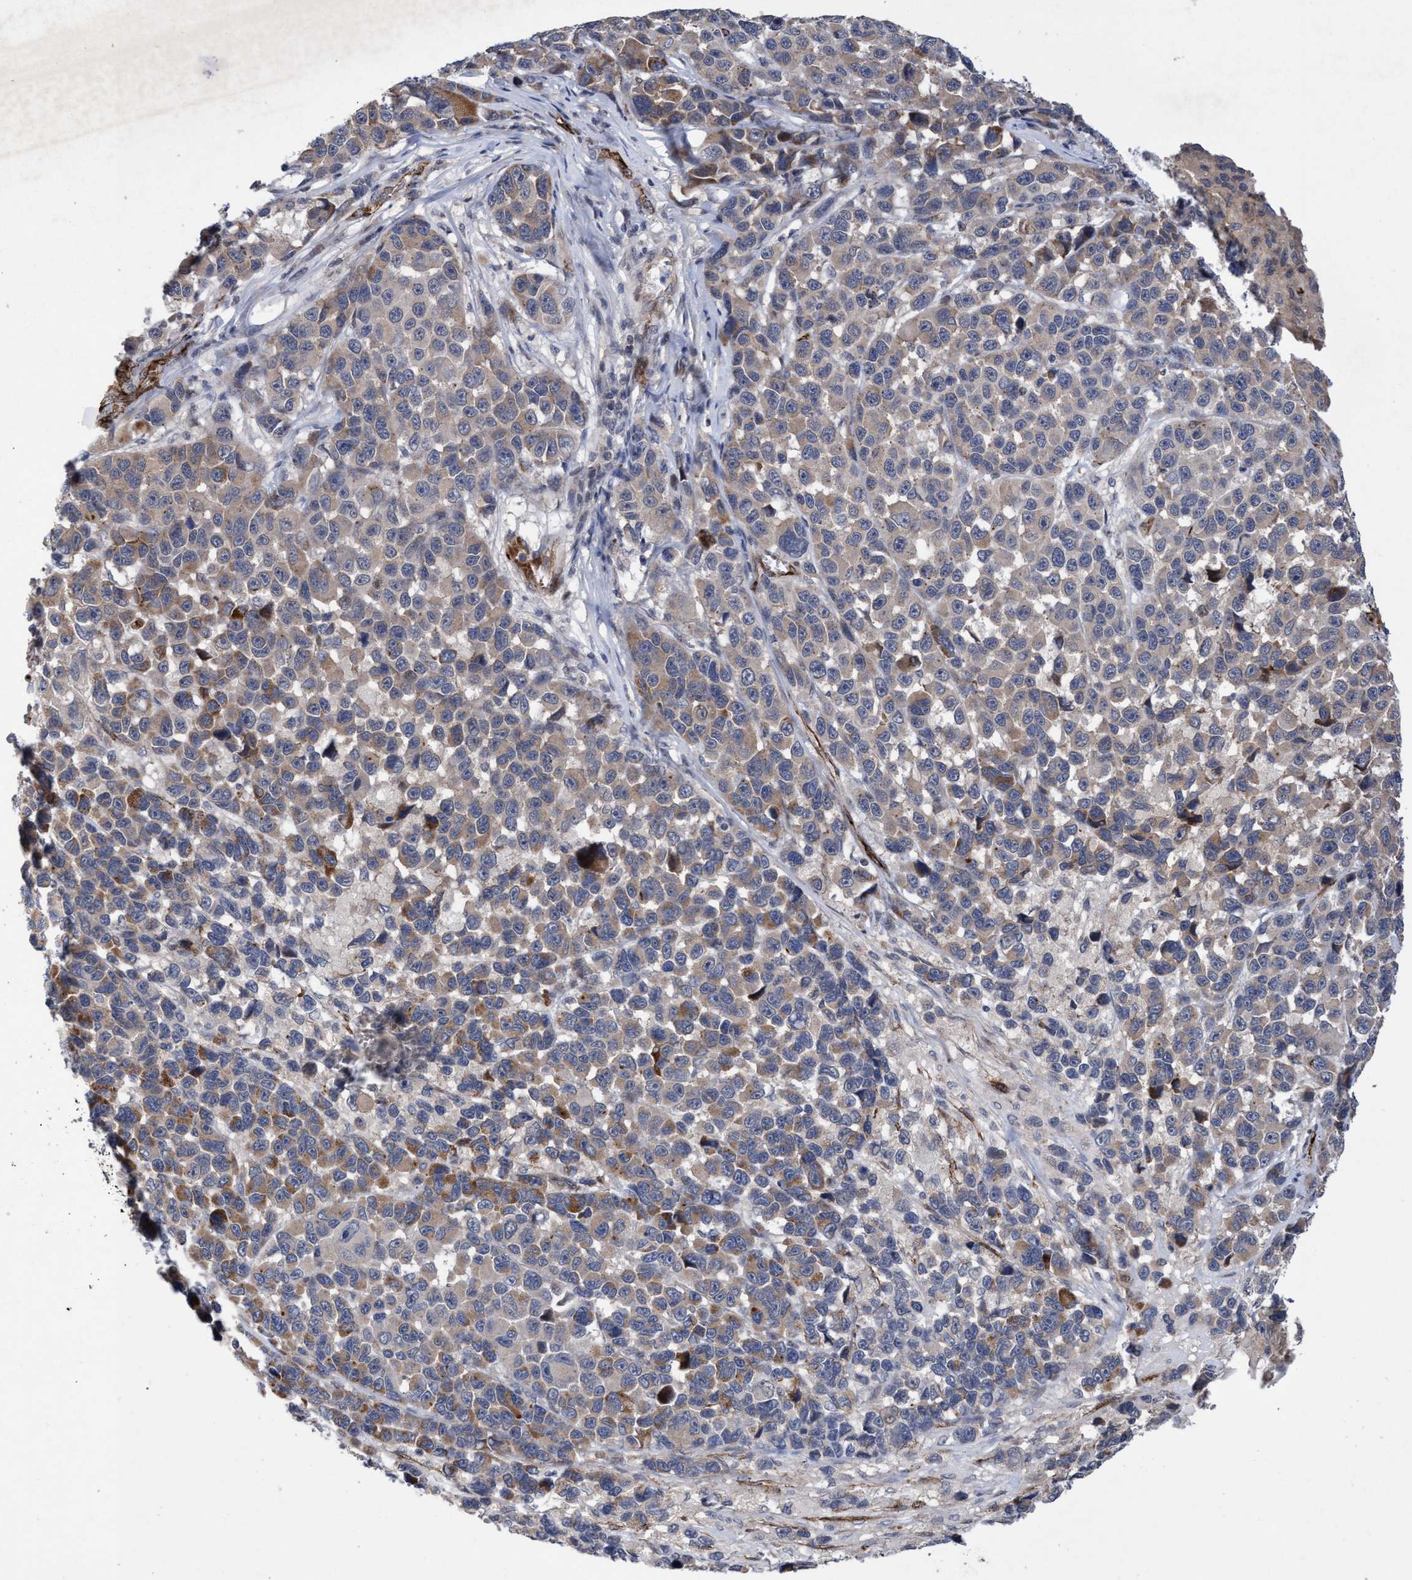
{"staining": {"intensity": "moderate", "quantity": "25%-75%", "location": "cytoplasmic/membranous"}, "tissue": "melanoma", "cell_type": "Tumor cells", "image_type": "cancer", "snomed": [{"axis": "morphology", "description": "Malignant melanoma, NOS"}, {"axis": "topography", "description": "Skin"}], "caption": "A brown stain shows moderate cytoplasmic/membranous expression of a protein in human melanoma tumor cells.", "gene": "ZNF750", "patient": {"sex": "male", "age": 53}}